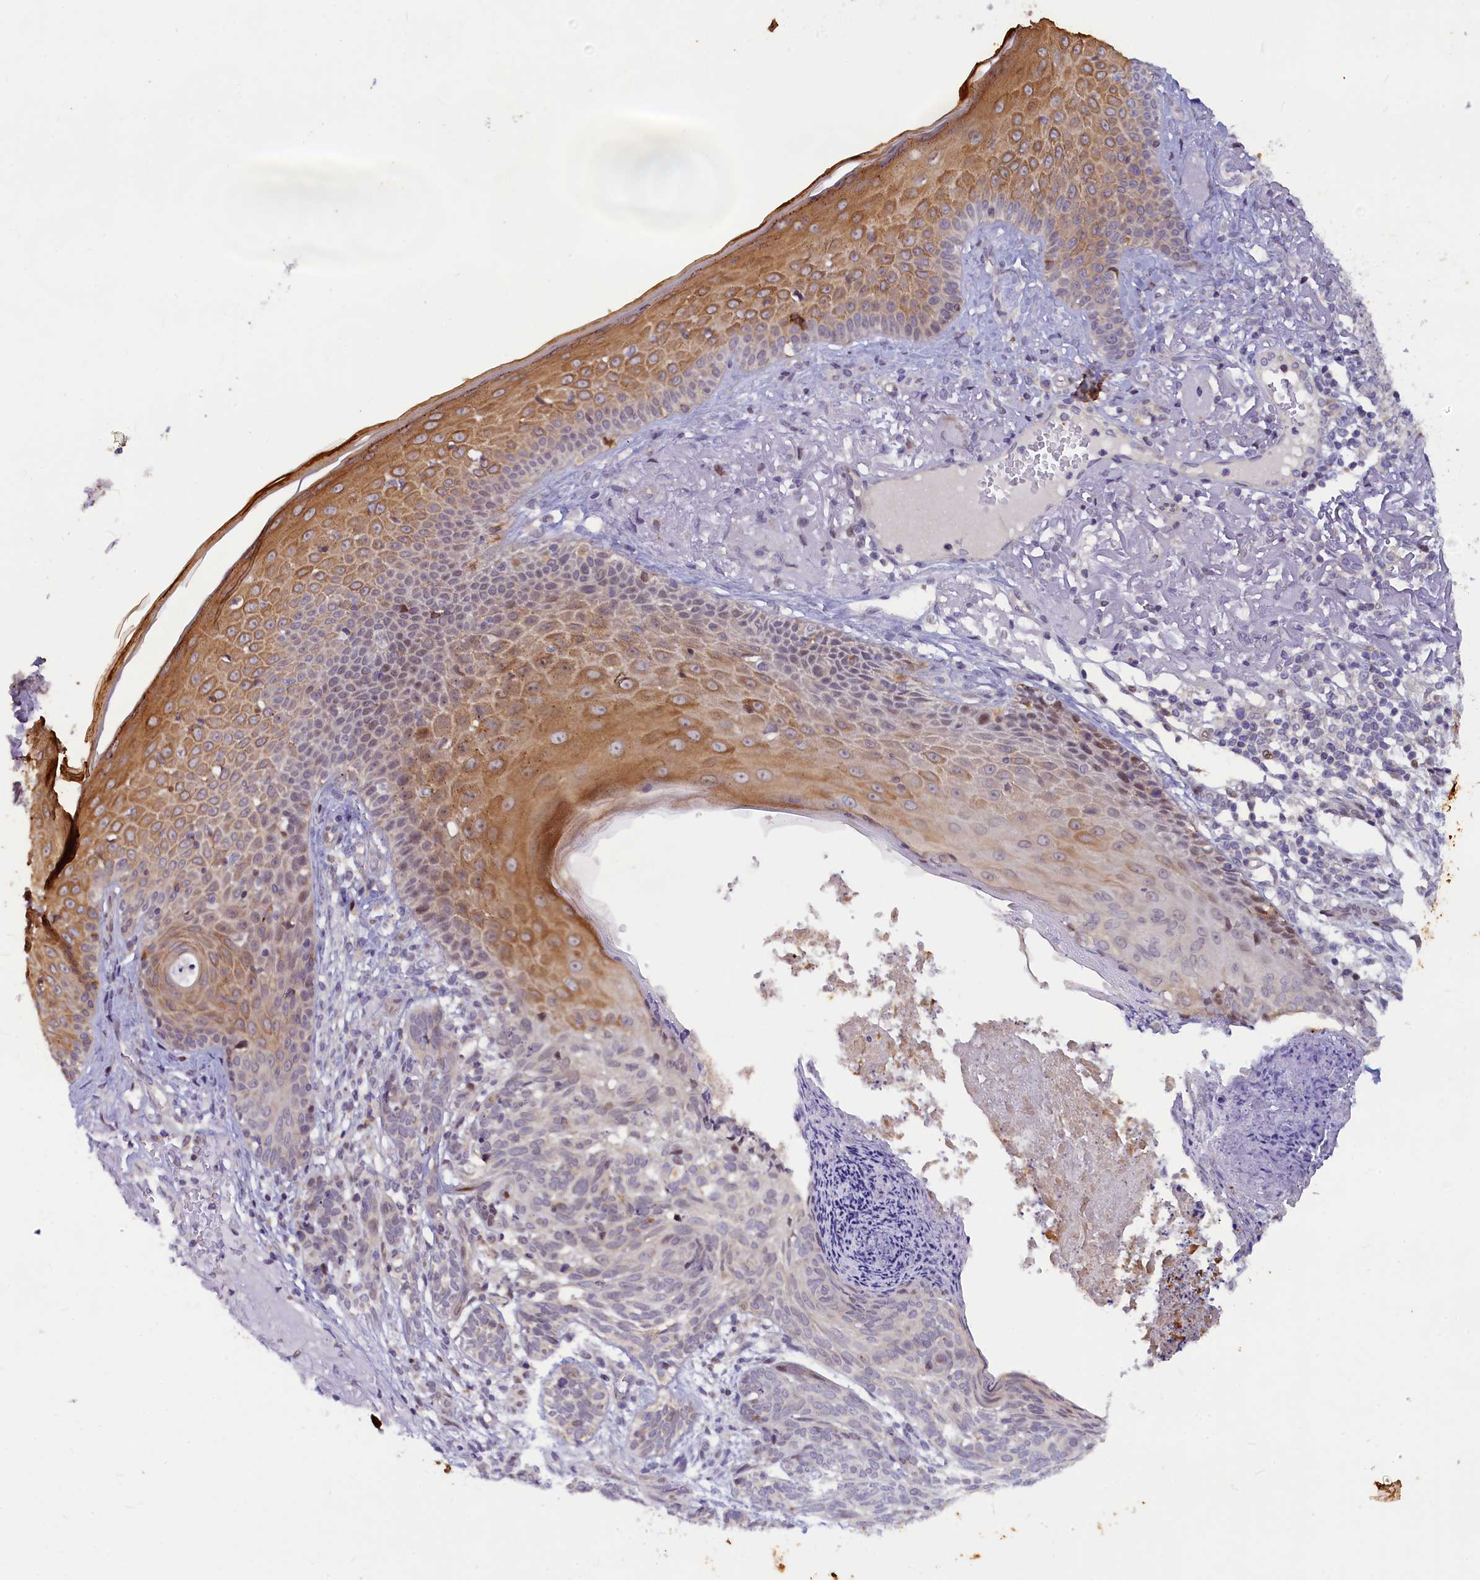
{"staining": {"intensity": "negative", "quantity": "none", "location": "none"}, "tissue": "skin cancer", "cell_type": "Tumor cells", "image_type": "cancer", "snomed": [{"axis": "morphology", "description": "Normal tissue, NOS"}, {"axis": "morphology", "description": "Basal cell carcinoma"}, {"axis": "topography", "description": "Skin"}], "caption": "A micrograph of human skin cancer is negative for staining in tumor cells.", "gene": "ANKRD34B", "patient": {"sex": "male", "age": 66}}